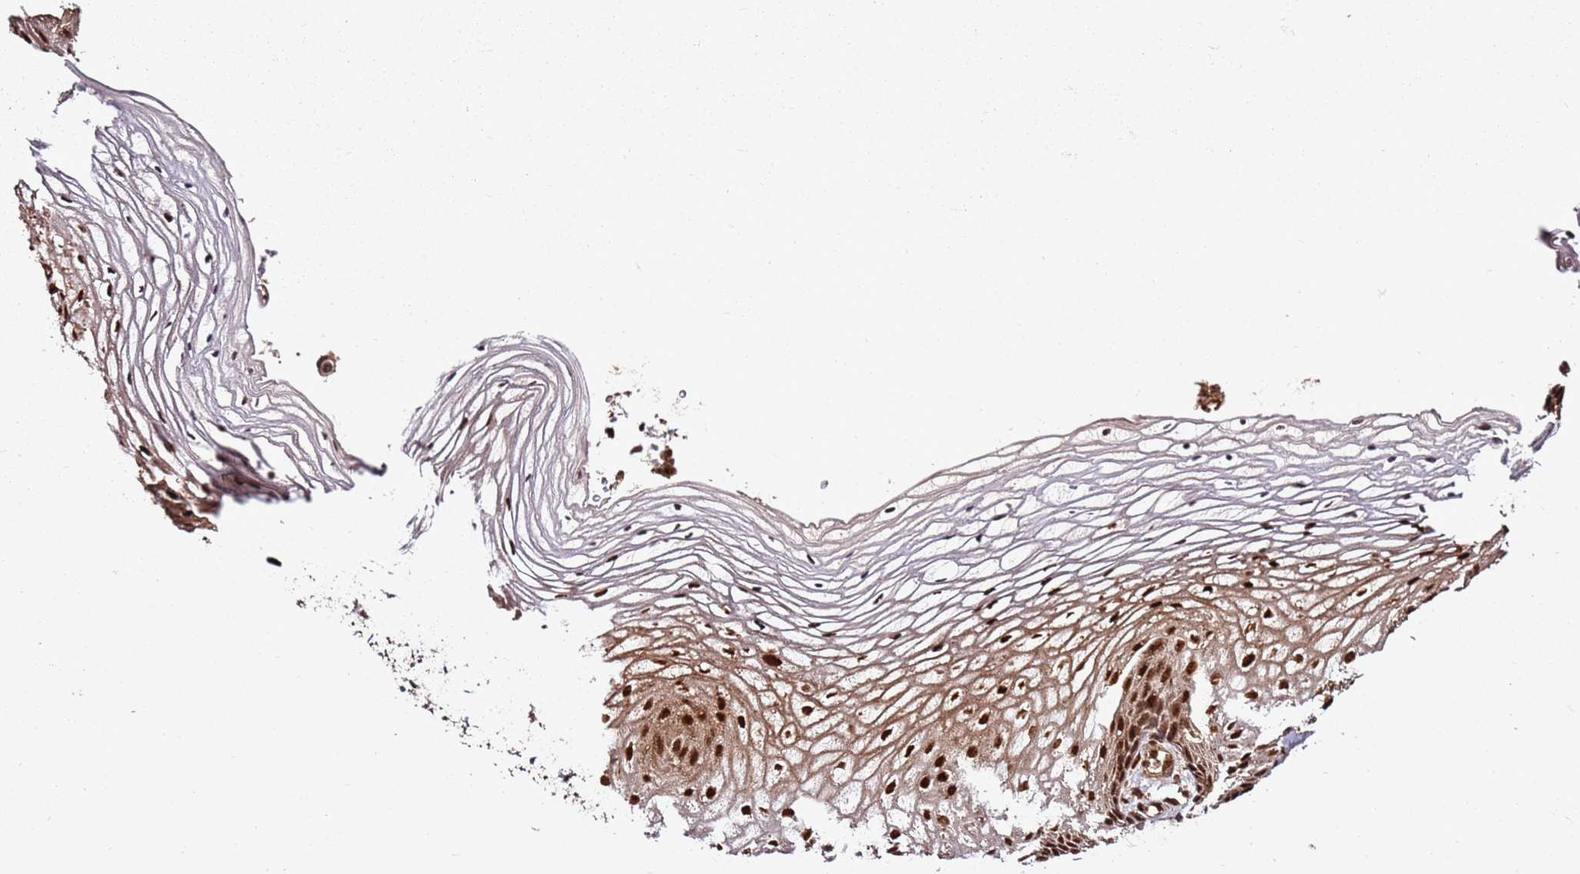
{"staining": {"intensity": "strong", "quantity": ">75%", "location": "nuclear"}, "tissue": "vagina", "cell_type": "Squamous epithelial cells", "image_type": "normal", "snomed": [{"axis": "morphology", "description": "Normal tissue, NOS"}, {"axis": "topography", "description": "Vagina"}], "caption": "Immunohistochemistry (IHC) photomicrograph of benign vagina: vagina stained using immunohistochemistry (IHC) reveals high levels of strong protein expression localized specifically in the nuclear of squamous epithelial cells, appearing as a nuclear brown color.", "gene": "XRN2", "patient": {"sex": "female", "age": 60}}